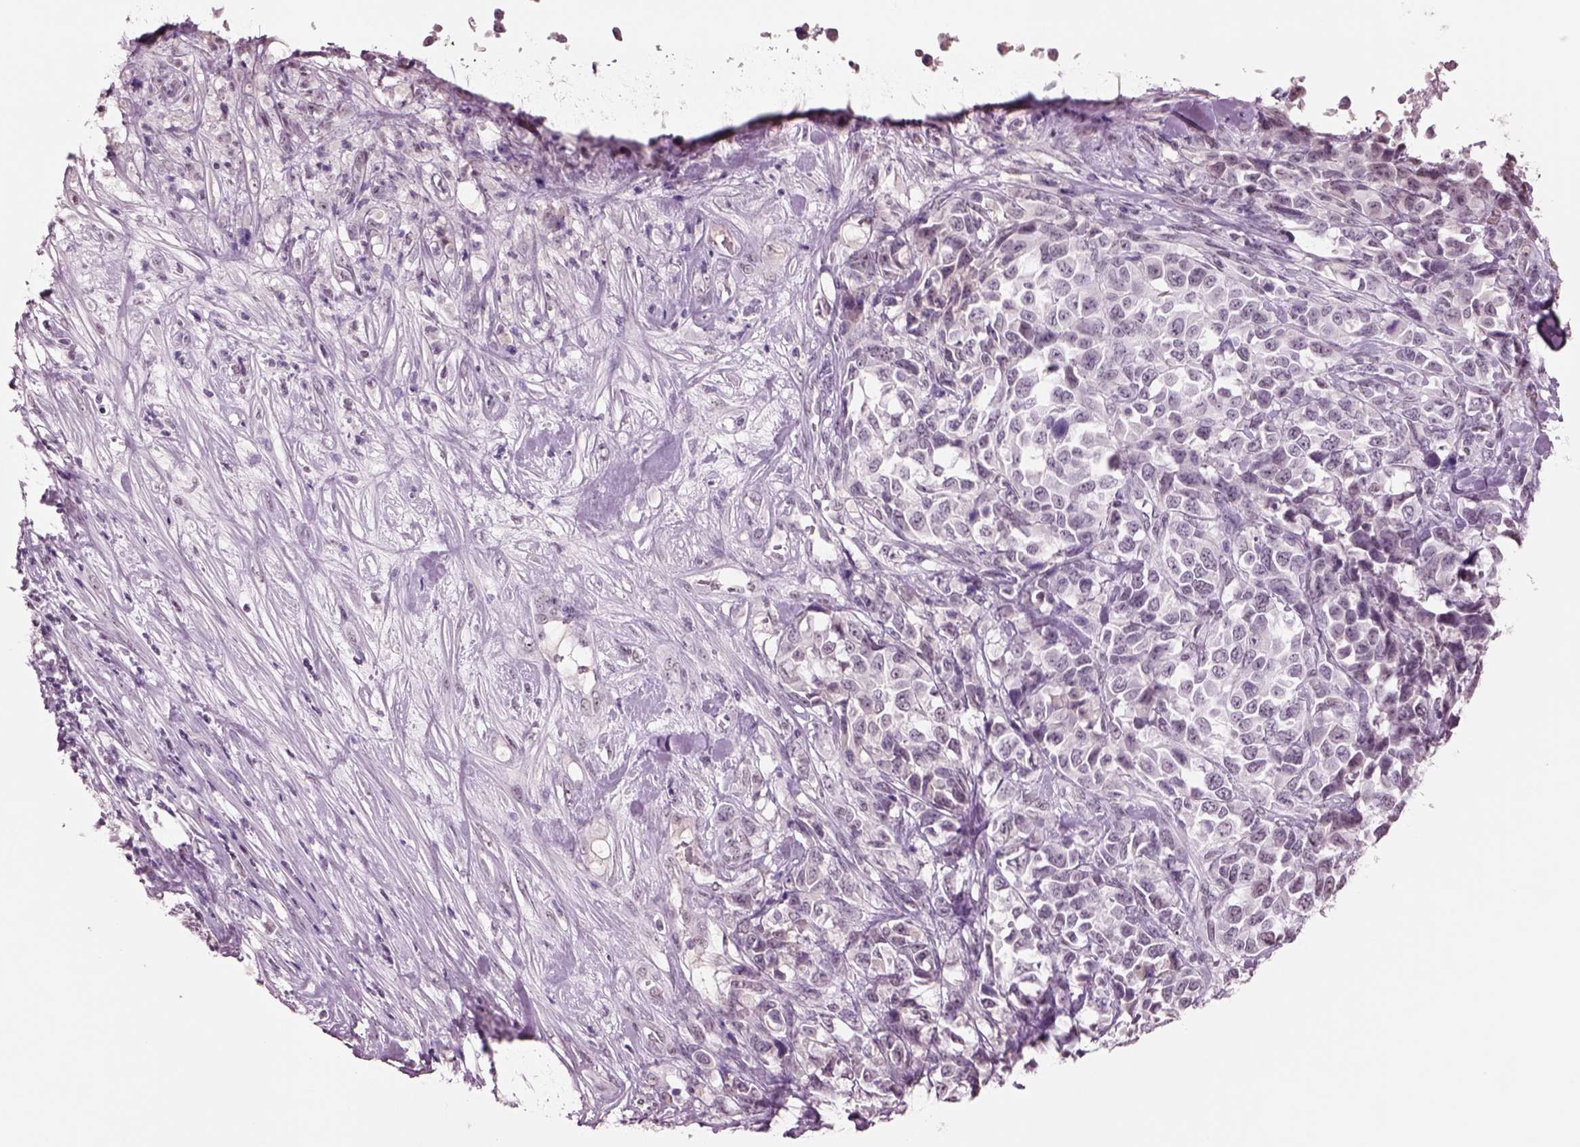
{"staining": {"intensity": "negative", "quantity": "none", "location": "none"}, "tissue": "melanoma", "cell_type": "Tumor cells", "image_type": "cancer", "snomed": [{"axis": "morphology", "description": "Malignant melanoma, Metastatic site"}, {"axis": "topography", "description": "Skin"}], "caption": "High magnification brightfield microscopy of malignant melanoma (metastatic site) stained with DAB (3,3'-diaminobenzidine) (brown) and counterstained with hematoxylin (blue): tumor cells show no significant positivity.", "gene": "SEPHS1", "patient": {"sex": "male", "age": 84}}